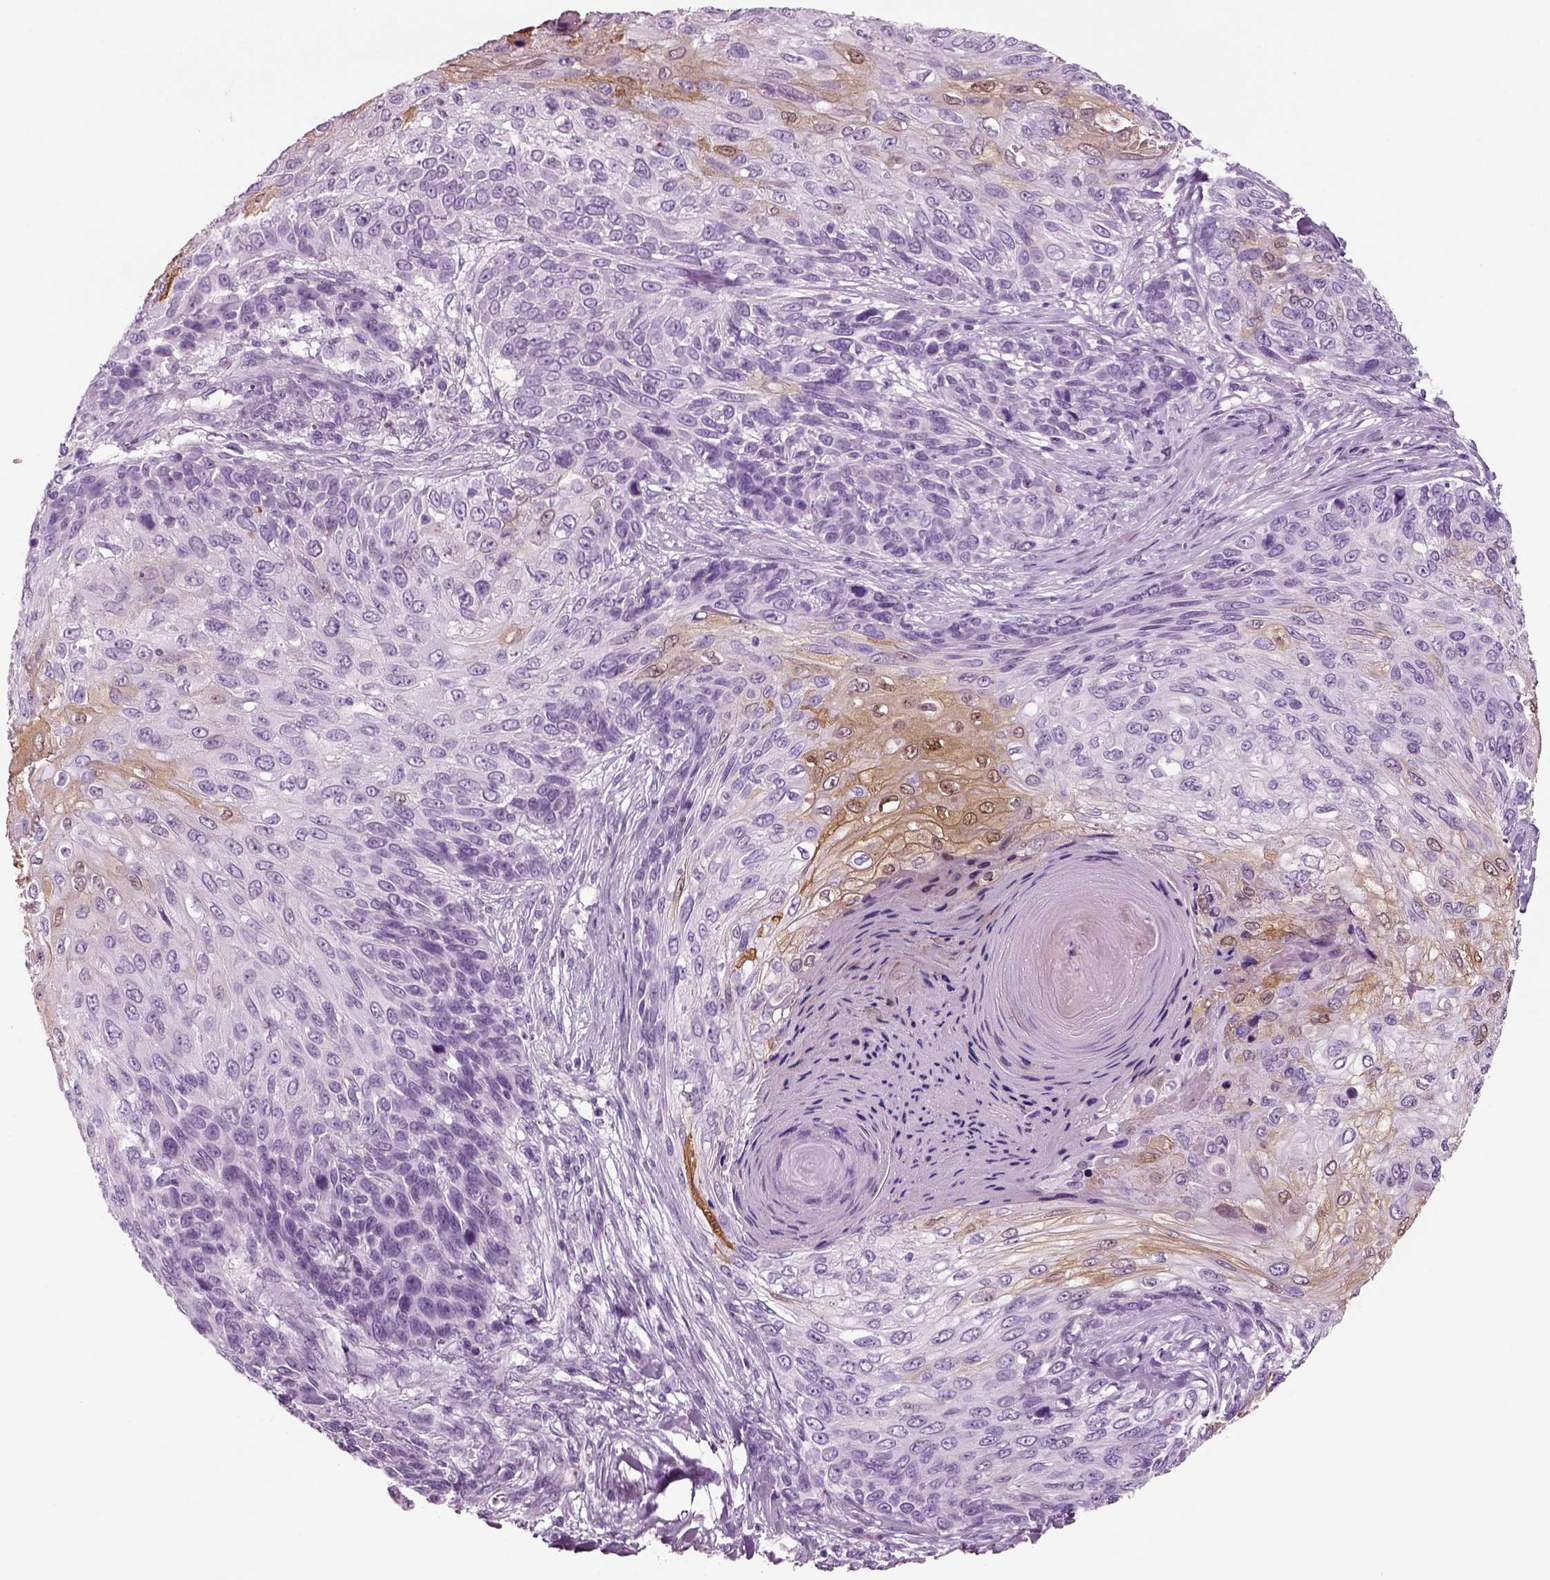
{"staining": {"intensity": "moderate", "quantity": "<25%", "location": "cytoplasmic/membranous"}, "tissue": "skin cancer", "cell_type": "Tumor cells", "image_type": "cancer", "snomed": [{"axis": "morphology", "description": "Squamous cell carcinoma, NOS"}, {"axis": "topography", "description": "Skin"}], "caption": "Protein expression analysis of human skin cancer reveals moderate cytoplasmic/membranous positivity in approximately <25% of tumor cells. Nuclei are stained in blue.", "gene": "CRABP1", "patient": {"sex": "male", "age": 92}}